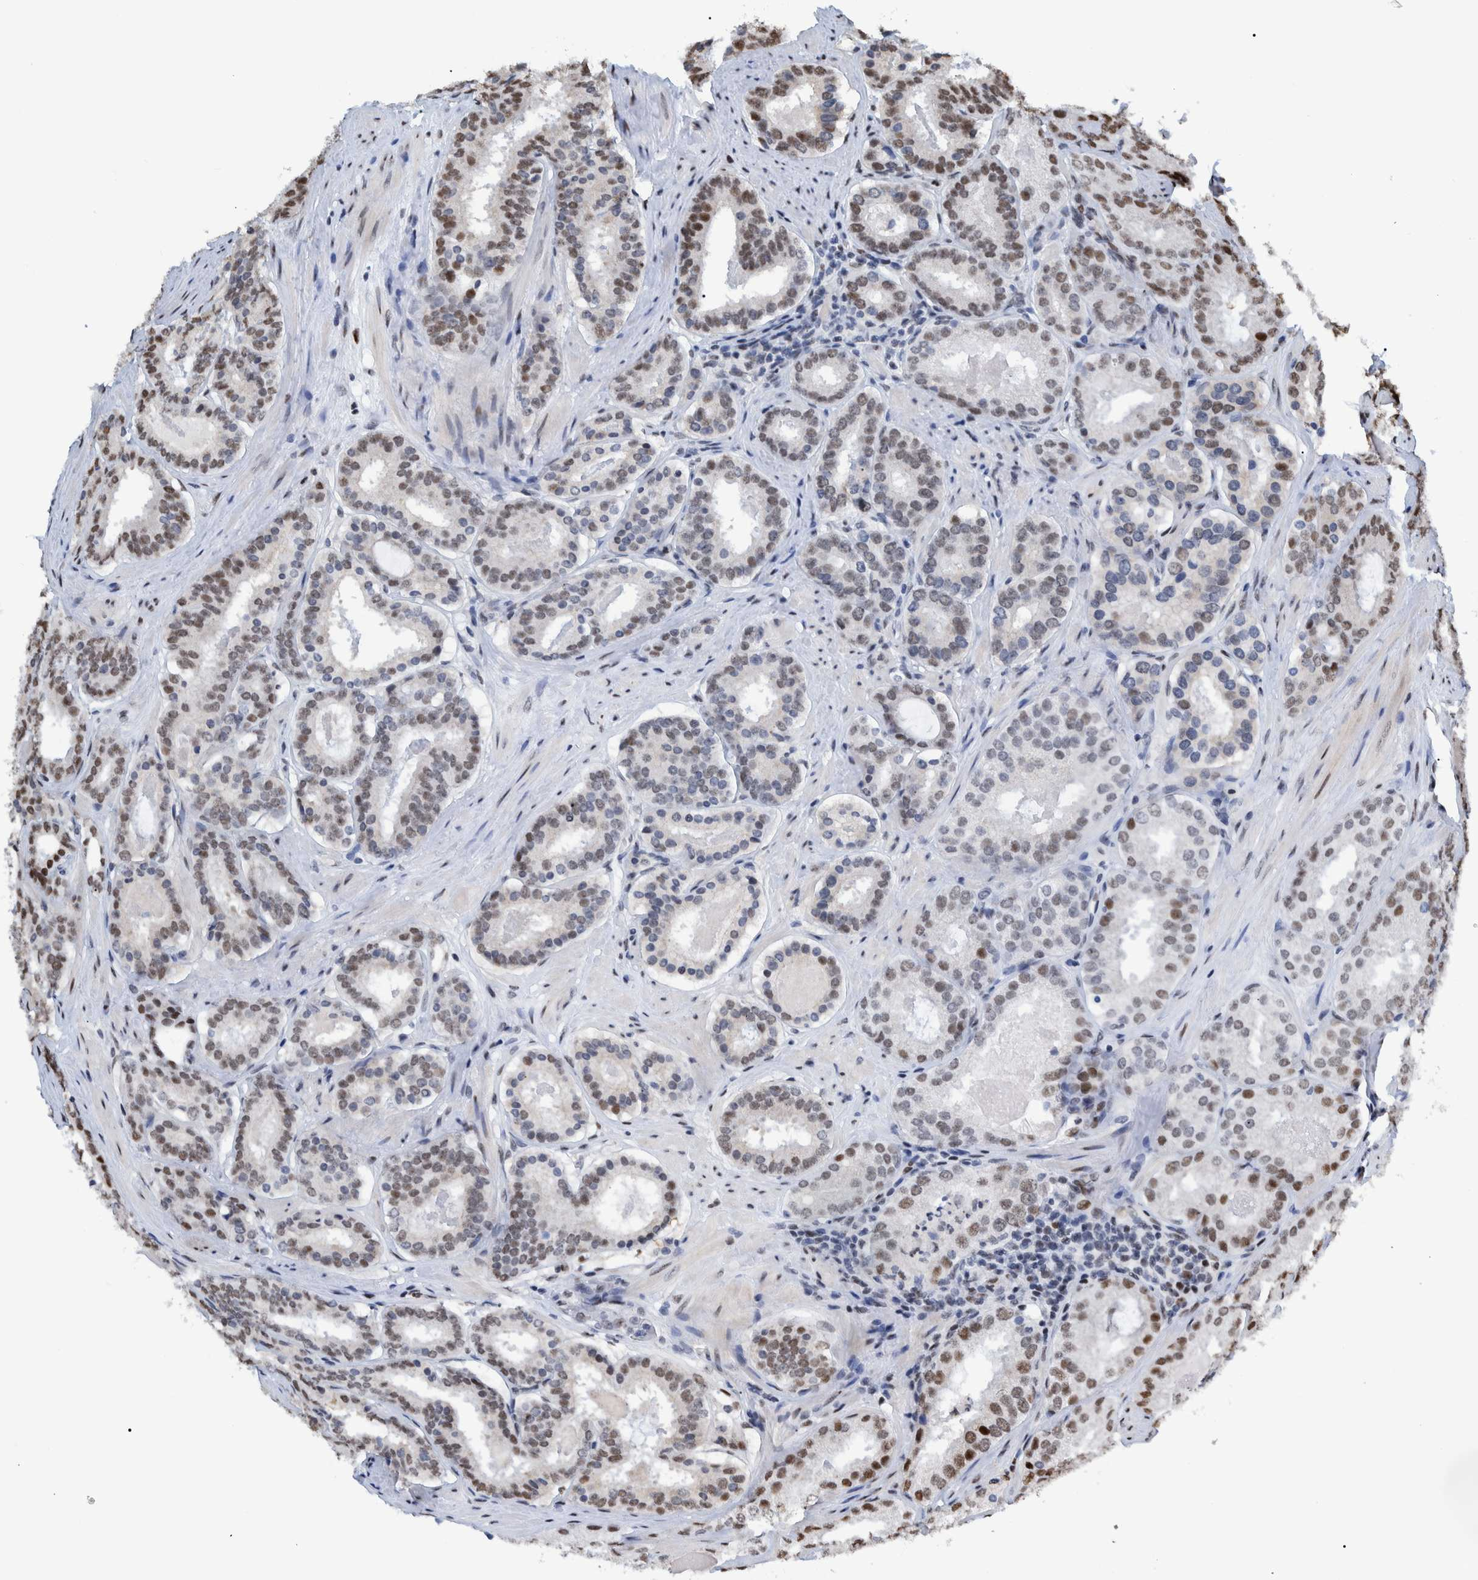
{"staining": {"intensity": "moderate", "quantity": "<25%", "location": "nuclear"}, "tissue": "prostate cancer", "cell_type": "Tumor cells", "image_type": "cancer", "snomed": [{"axis": "morphology", "description": "Adenocarcinoma, Low grade"}, {"axis": "topography", "description": "Prostate"}], "caption": "The micrograph displays staining of prostate cancer (low-grade adenocarcinoma), revealing moderate nuclear protein staining (brown color) within tumor cells. (Brightfield microscopy of DAB IHC at high magnification).", "gene": "HEATR9", "patient": {"sex": "male", "age": 69}}